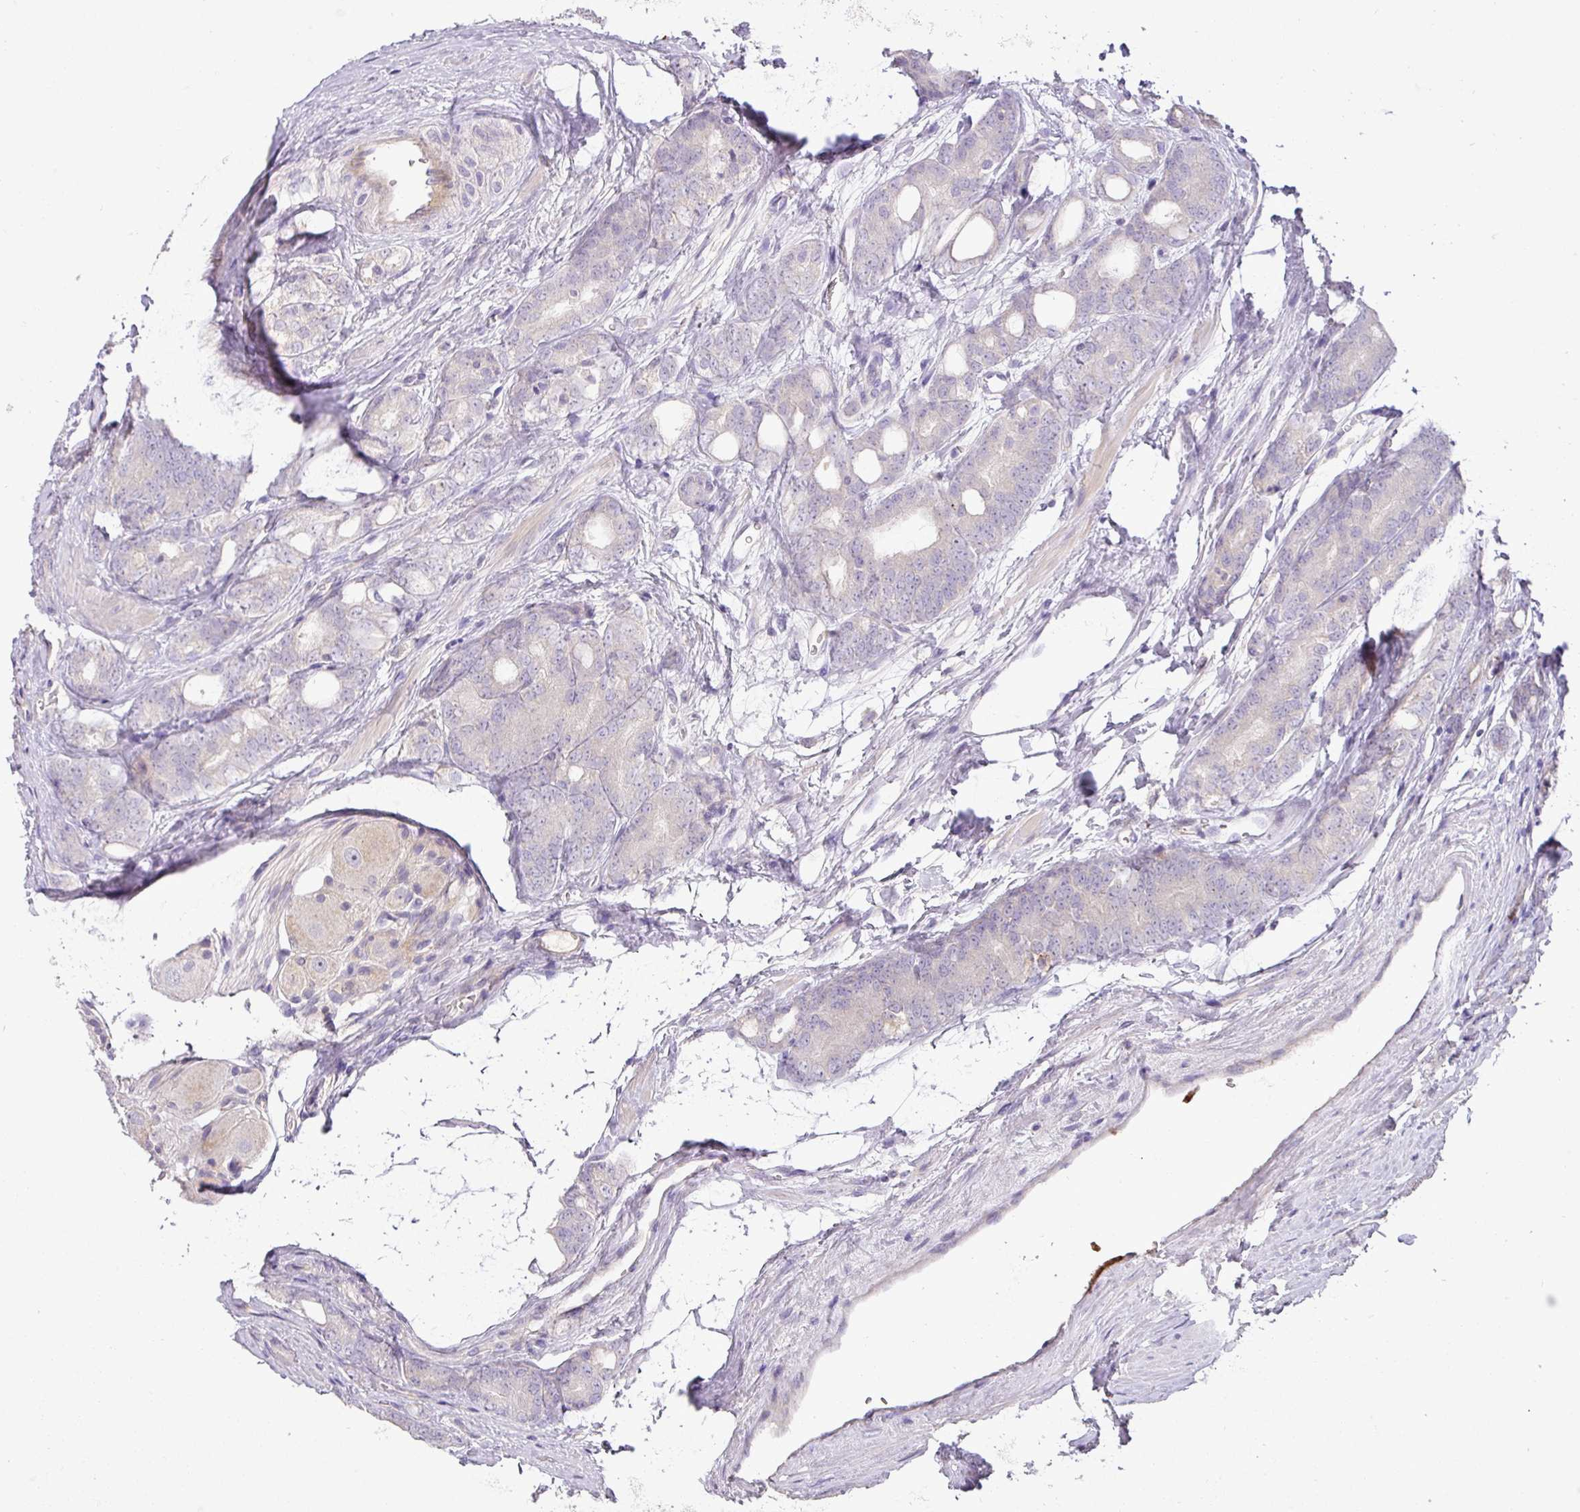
{"staining": {"intensity": "negative", "quantity": "none", "location": "none"}, "tissue": "prostate cancer", "cell_type": "Tumor cells", "image_type": "cancer", "snomed": [{"axis": "morphology", "description": "Adenocarcinoma, High grade"}, {"axis": "topography", "description": "Prostate"}], "caption": "Photomicrograph shows no protein expression in tumor cells of prostate adenocarcinoma (high-grade) tissue.", "gene": "HOXC13", "patient": {"sex": "male", "age": 62}}